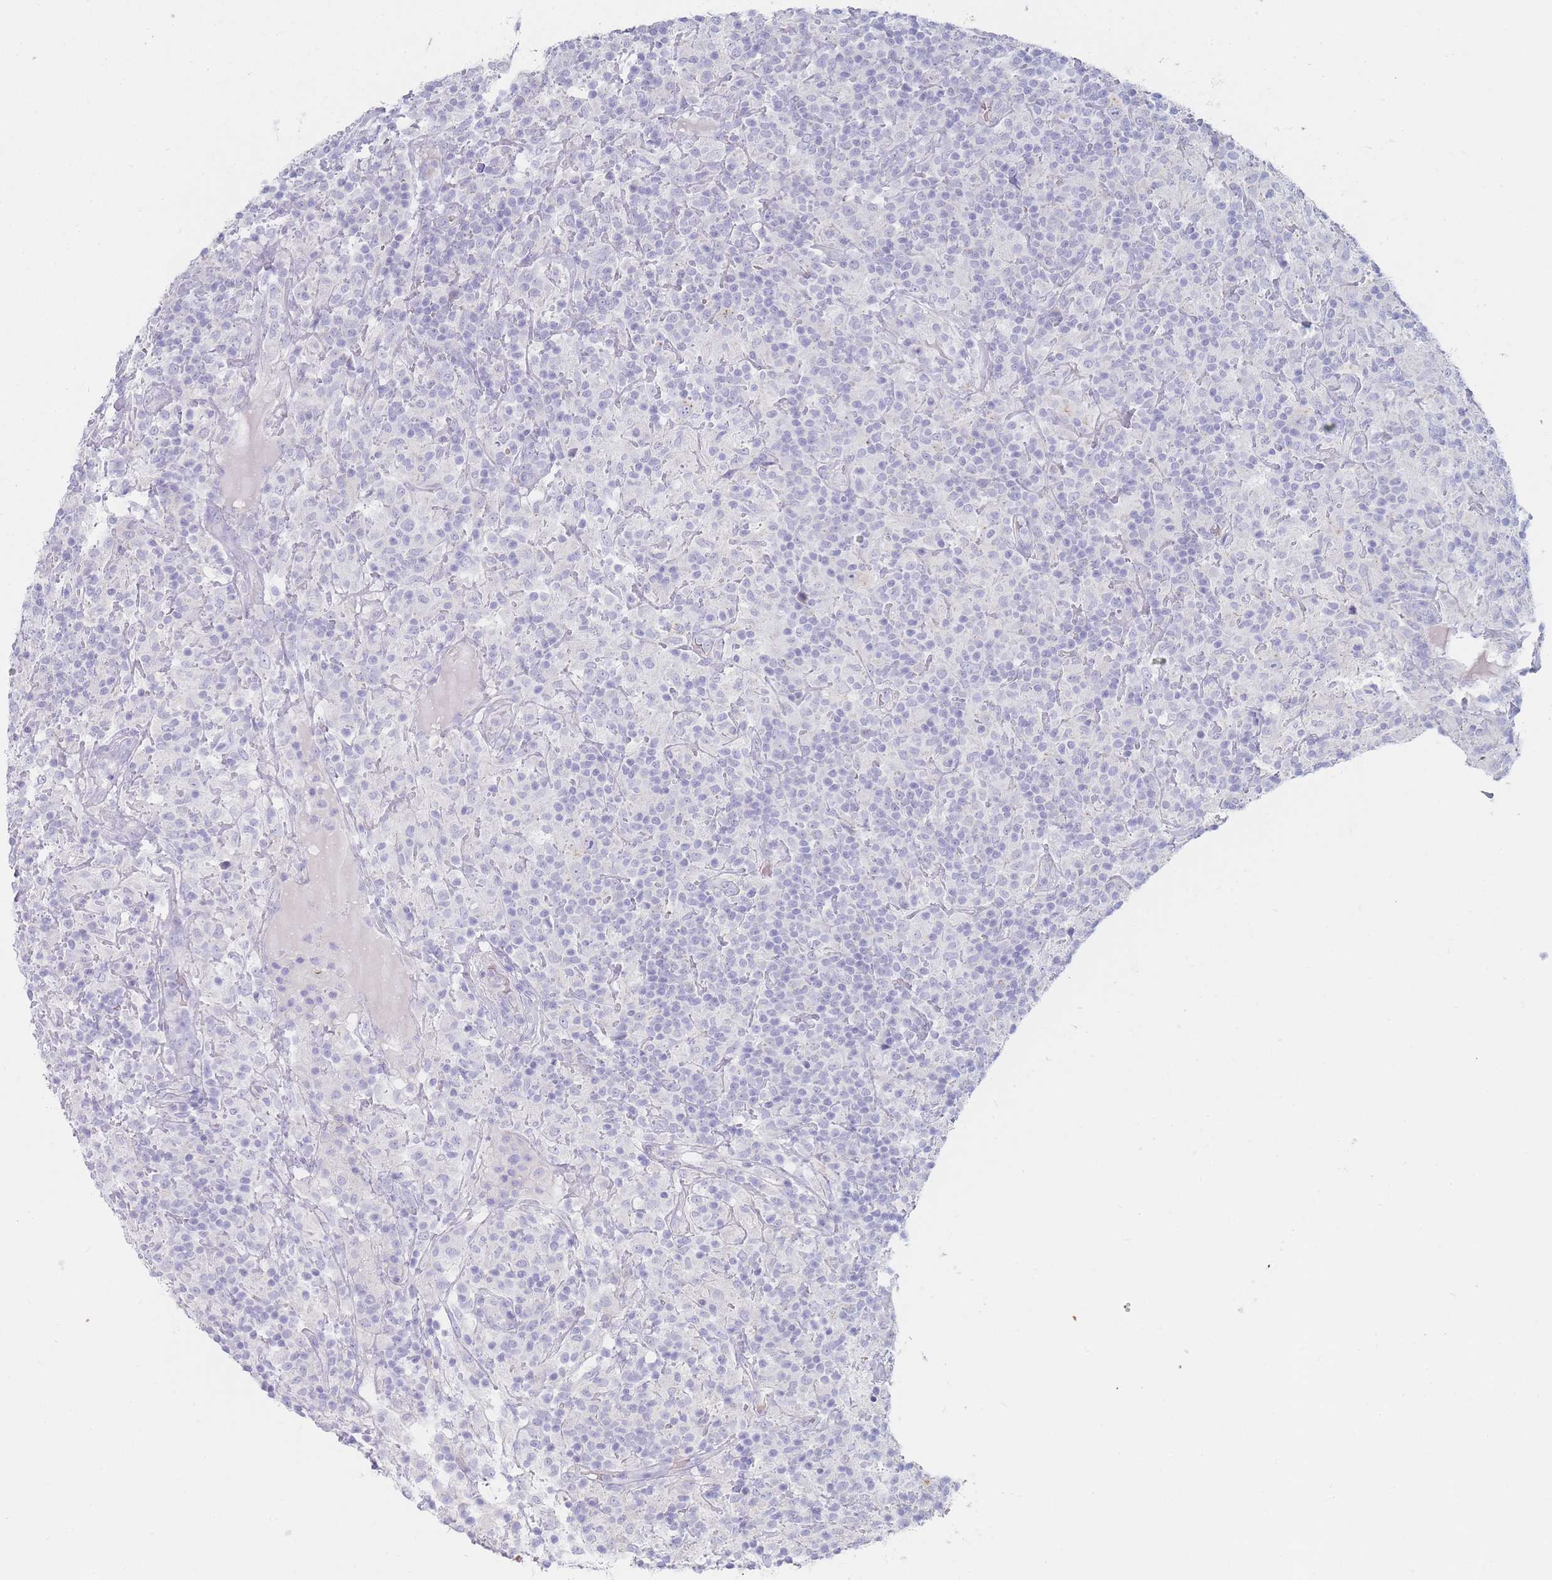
{"staining": {"intensity": "negative", "quantity": "none", "location": "none"}, "tissue": "lymphoma", "cell_type": "Tumor cells", "image_type": "cancer", "snomed": [{"axis": "morphology", "description": "Hodgkin's disease, NOS"}, {"axis": "topography", "description": "Lymph node"}], "caption": "Immunohistochemistry photomicrograph of neoplastic tissue: human lymphoma stained with DAB (3,3'-diaminobenzidine) shows no significant protein positivity in tumor cells. (DAB immunohistochemistry, high magnification).", "gene": "HBG2", "patient": {"sex": "male", "age": 70}}